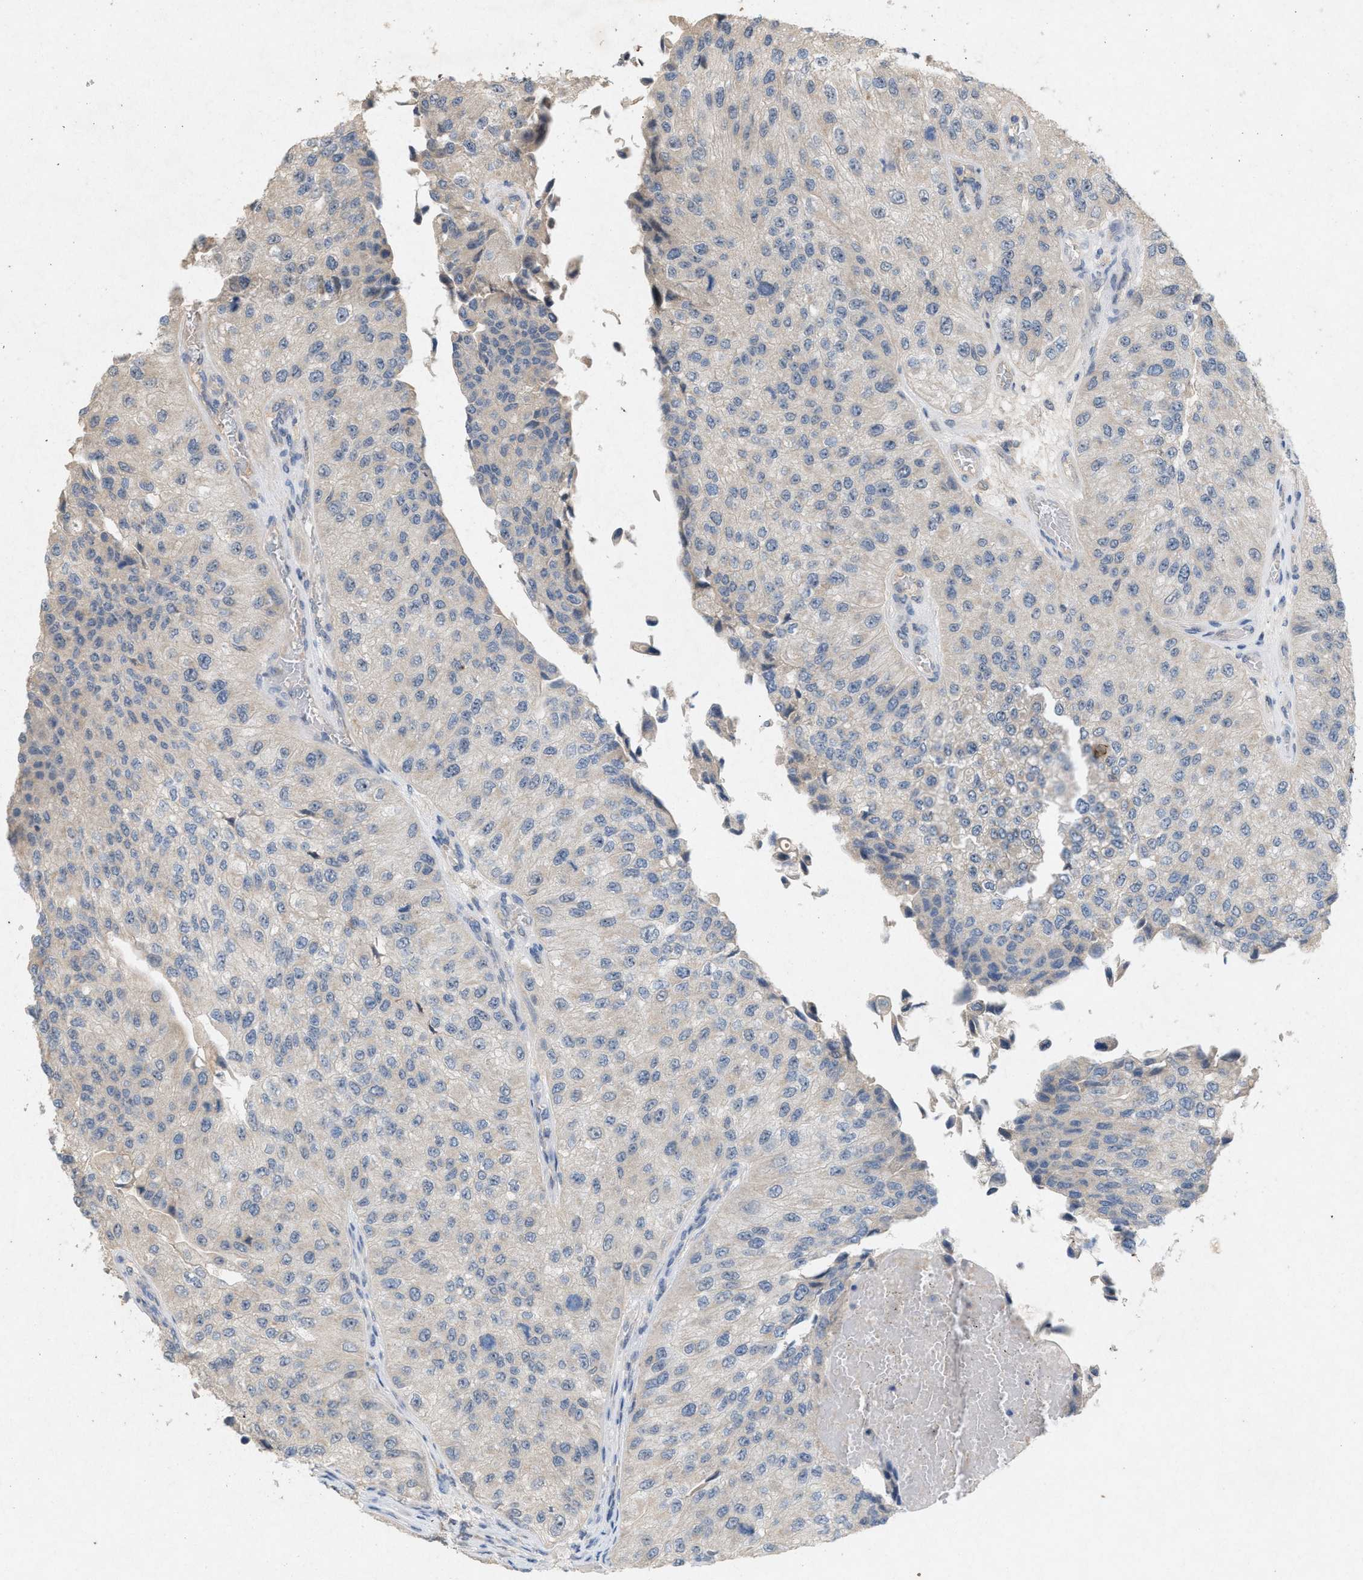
{"staining": {"intensity": "negative", "quantity": "none", "location": "none"}, "tissue": "urothelial cancer", "cell_type": "Tumor cells", "image_type": "cancer", "snomed": [{"axis": "morphology", "description": "Urothelial carcinoma, High grade"}, {"axis": "topography", "description": "Kidney"}, {"axis": "topography", "description": "Urinary bladder"}], "caption": "Image shows no protein expression in tumor cells of urothelial cancer tissue.", "gene": "DCAF7", "patient": {"sex": "male", "age": 77}}